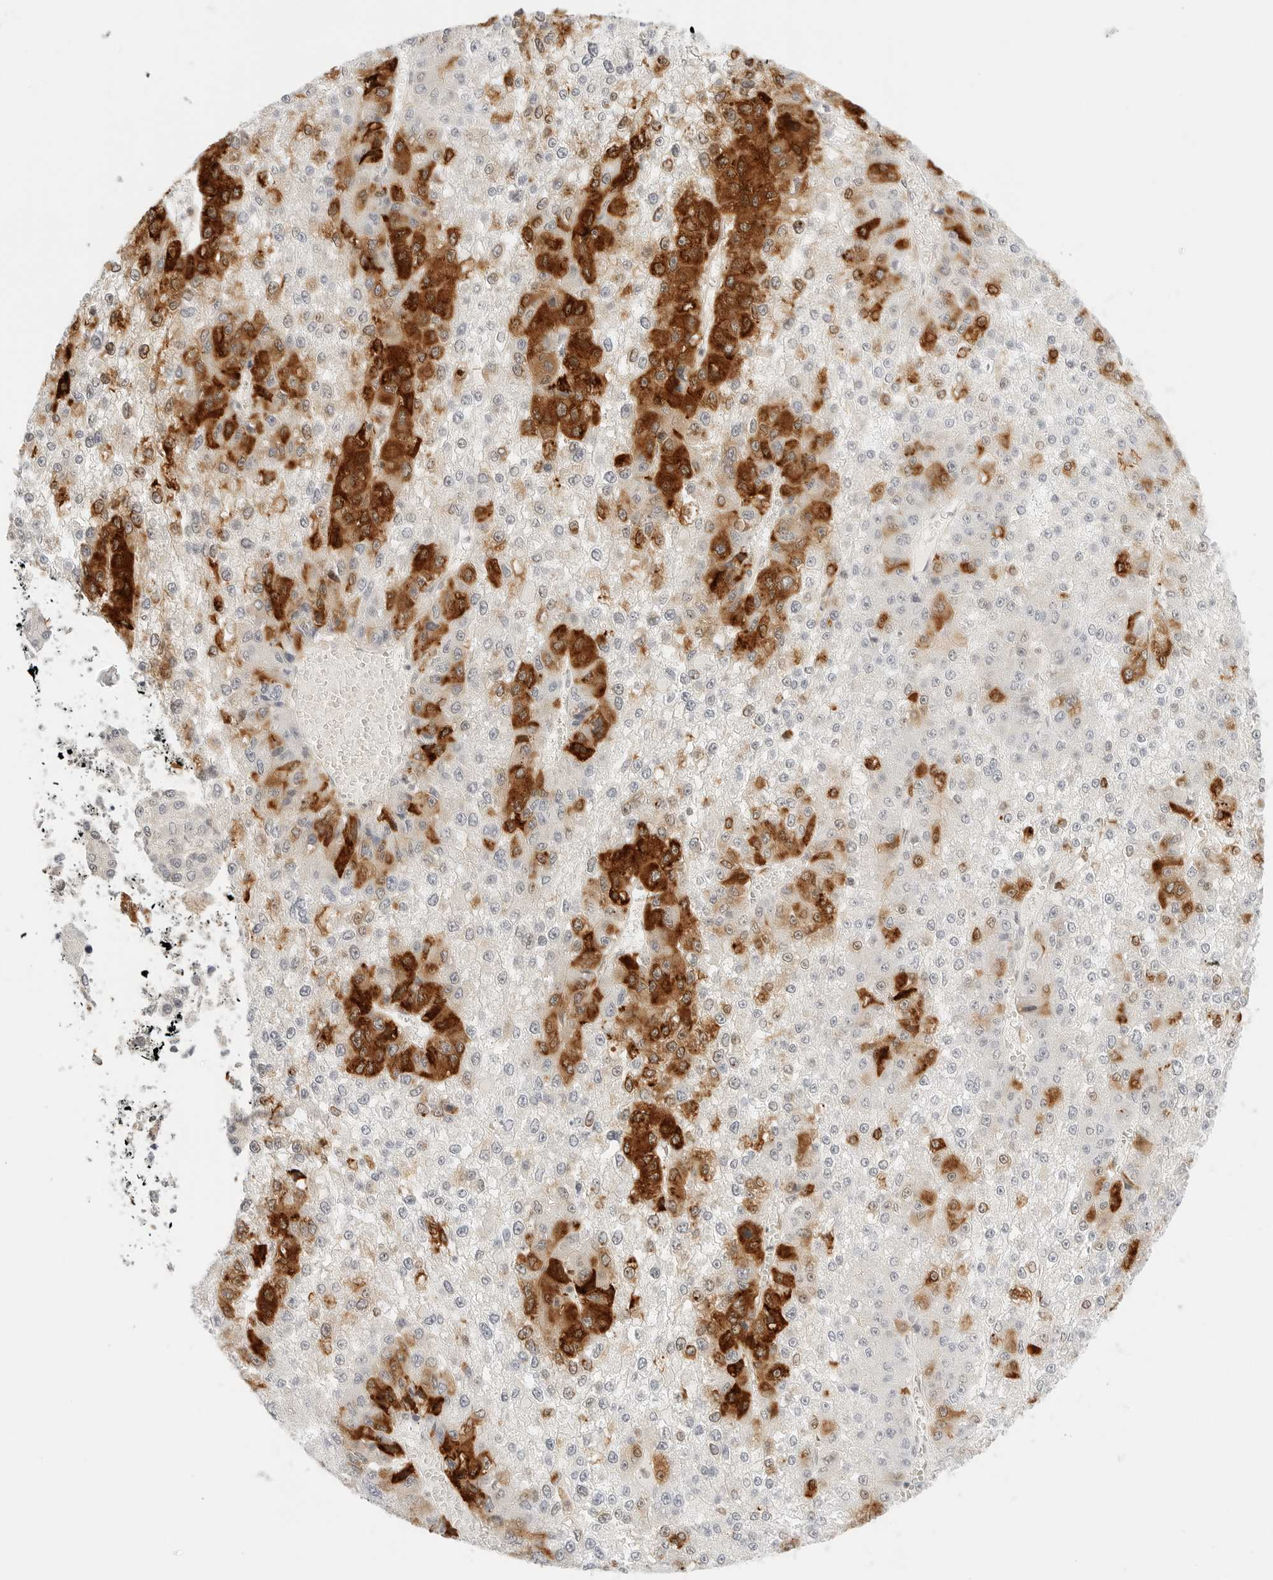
{"staining": {"intensity": "strong", "quantity": "25%-75%", "location": "cytoplasmic/membranous,nuclear"}, "tissue": "liver cancer", "cell_type": "Tumor cells", "image_type": "cancer", "snomed": [{"axis": "morphology", "description": "Carcinoma, Hepatocellular, NOS"}, {"axis": "topography", "description": "Liver"}], "caption": "There is high levels of strong cytoplasmic/membranous and nuclear staining in tumor cells of liver cancer, as demonstrated by immunohistochemical staining (brown color).", "gene": "TEKT2", "patient": {"sex": "female", "age": 73}}